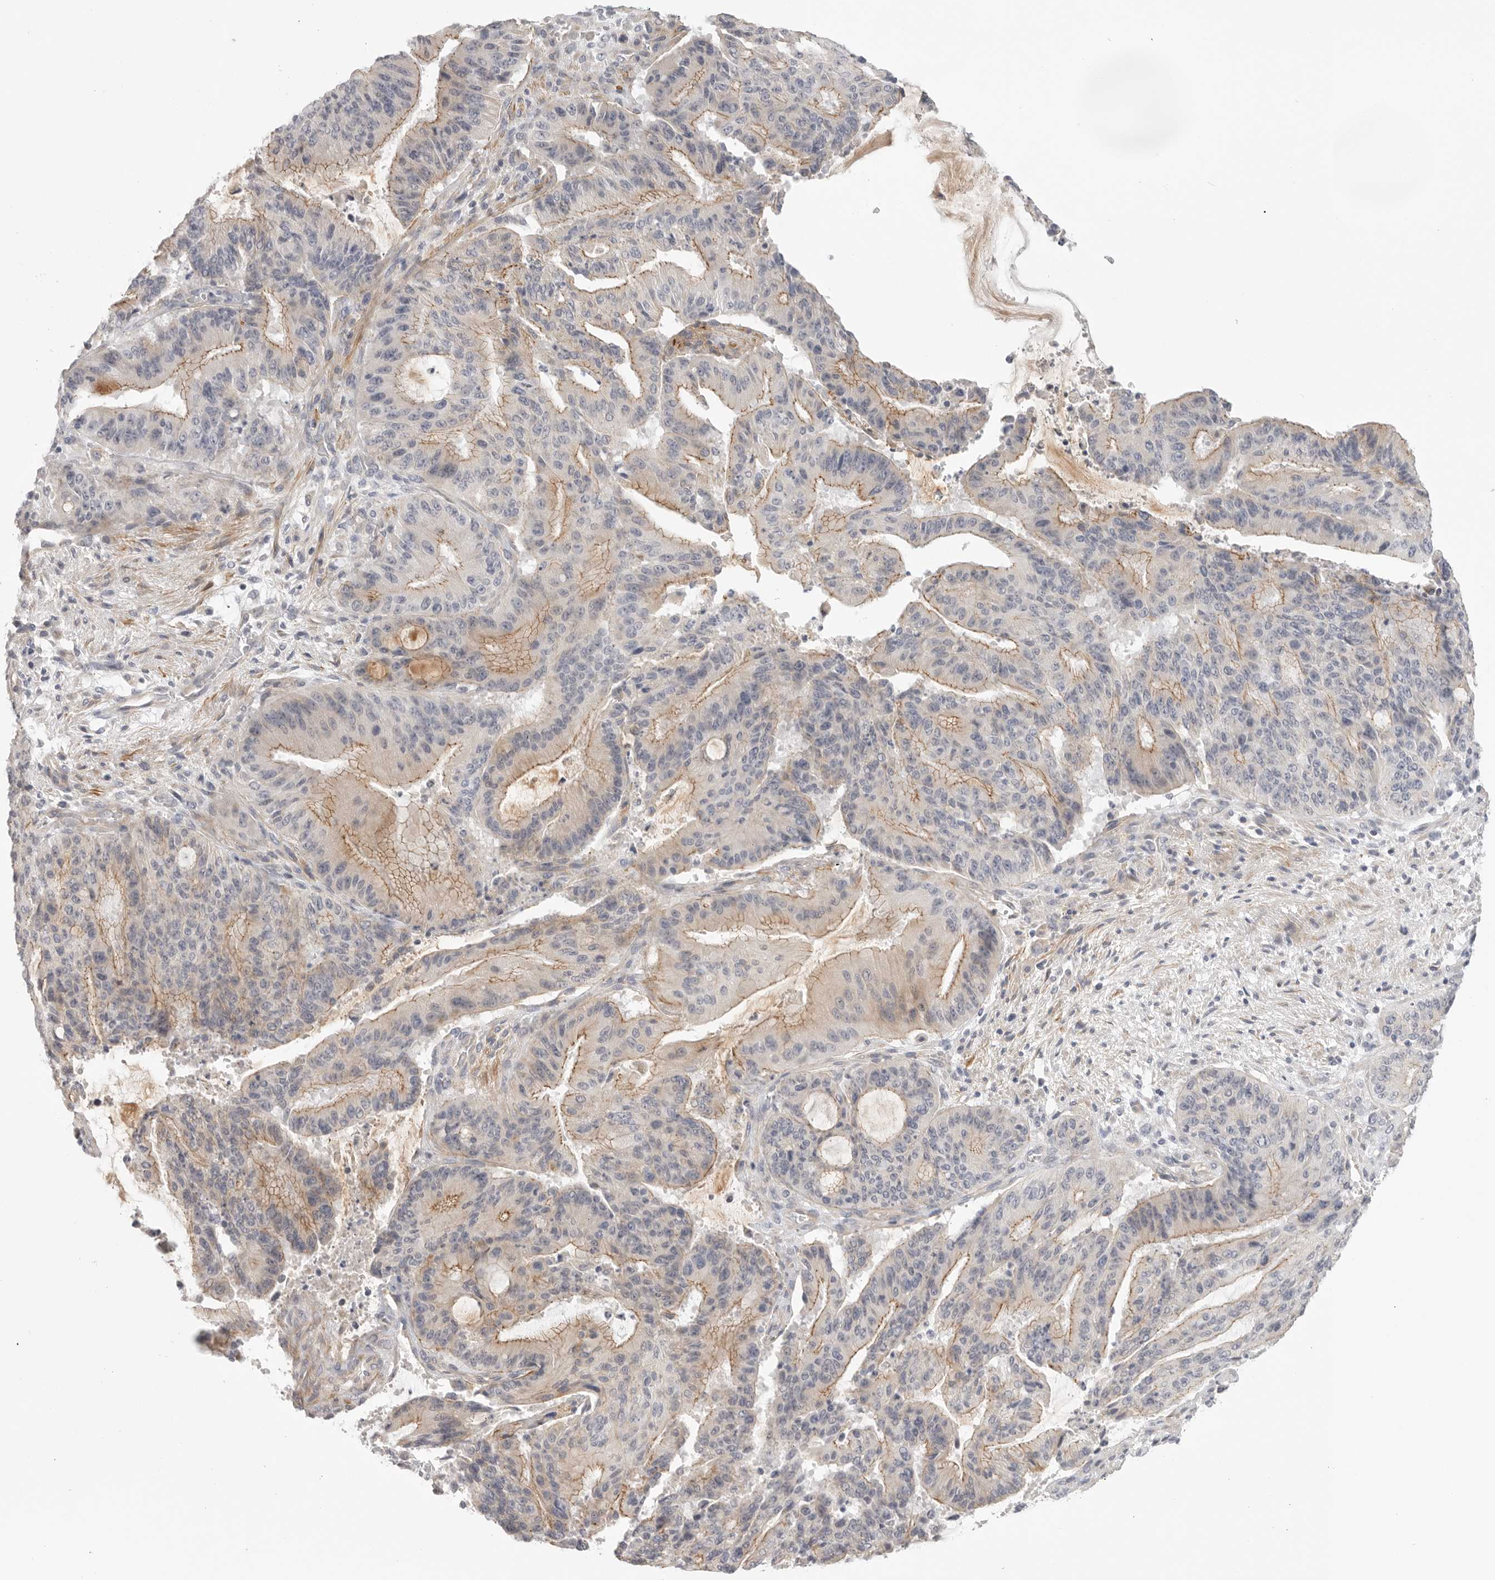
{"staining": {"intensity": "weak", "quantity": "25%-75%", "location": "cytoplasmic/membranous"}, "tissue": "liver cancer", "cell_type": "Tumor cells", "image_type": "cancer", "snomed": [{"axis": "morphology", "description": "Normal tissue, NOS"}, {"axis": "morphology", "description": "Cholangiocarcinoma"}, {"axis": "topography", "description": "Liver"}, {"axis": "topography", "description": "Peripheral nerve tissue"}], "caption": "This is a histology image of IHC staining of cholangiocarcinoma (liver), which shows weak expression in the cytoplasmic/membranous of tumor cells.", "gene": "STAB2", "patient": {"sex": "female", "age": 73}}